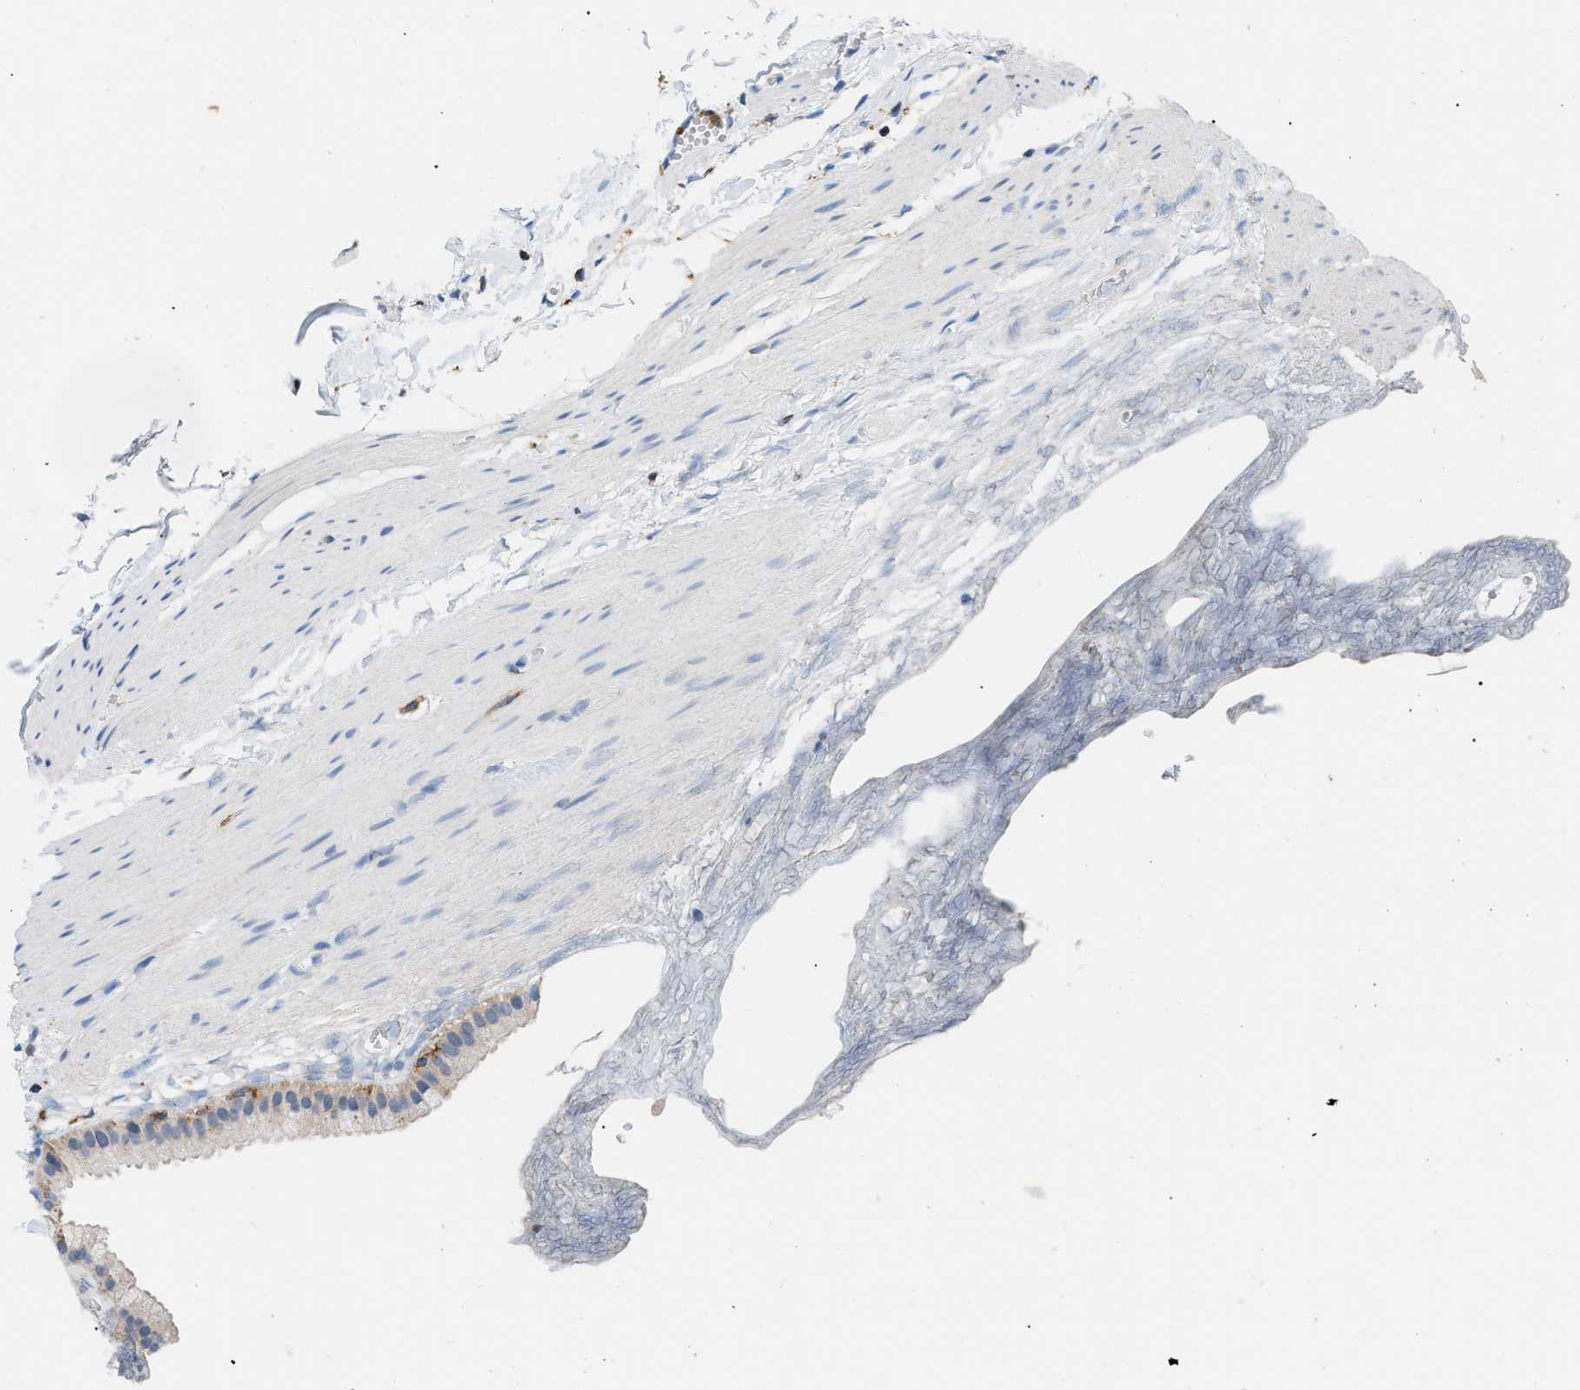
{"staining": {"intensity": "negative", "quantity": "none", "location": "none"}, "tissue": "gallbladder", "cell_type": "Glandular cells", "image_type": "normal", "snomed": [{"axis": "morphology", "description": "Normal tissue, NOS"}, {"axis": "topography", "description": "Gallbladder"}], "caption": "A photomicrograph of gallbladder stained for a protein exhibits no brown staining in glandular cells.", "gene": "INPP5D", "patient": {"sex": "female", "age": 64}}